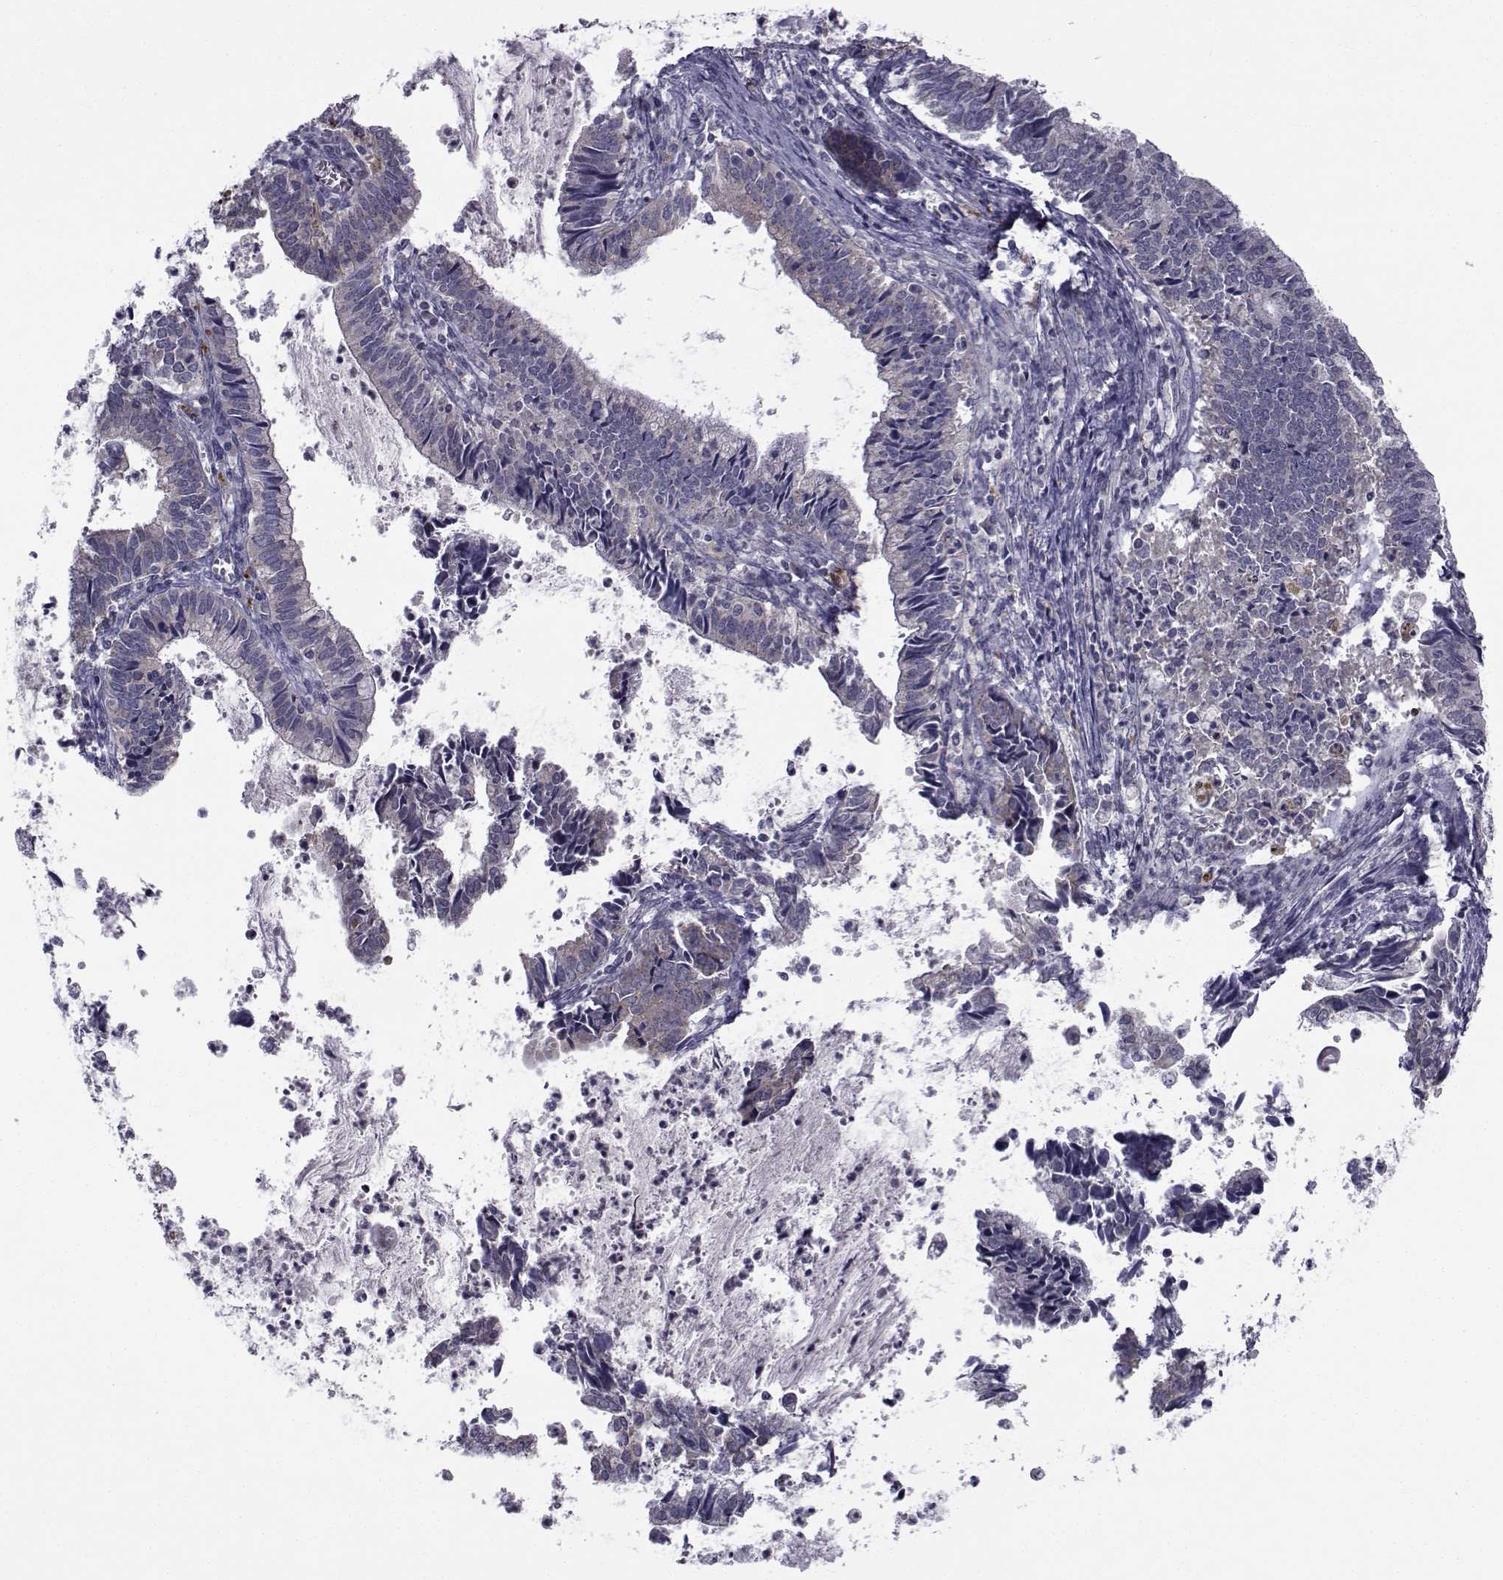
{"staining": {"intensity": "negative", "quantity": "none", "location": "none"}, "tissue": "cervical cancer", "cell_type": "Tumor cells", "image_type": "cancer", "snomed": [{"axis": "morphology", "description": "Adenocarcinoma, NOS"}, {"axis": "topography", "description": "Cervix"}], "caption": "Immunohistochemical staining of cervical adenocarcinoma displays no significant staining in tumor cells. (Brightfield microscopy of DAB (3,3'-diaminobenzidine) immunohistochemistry (IHC) at high magnification).", "gene": "ANGPT1", "patient": {"sex": "female", "age": 42}}